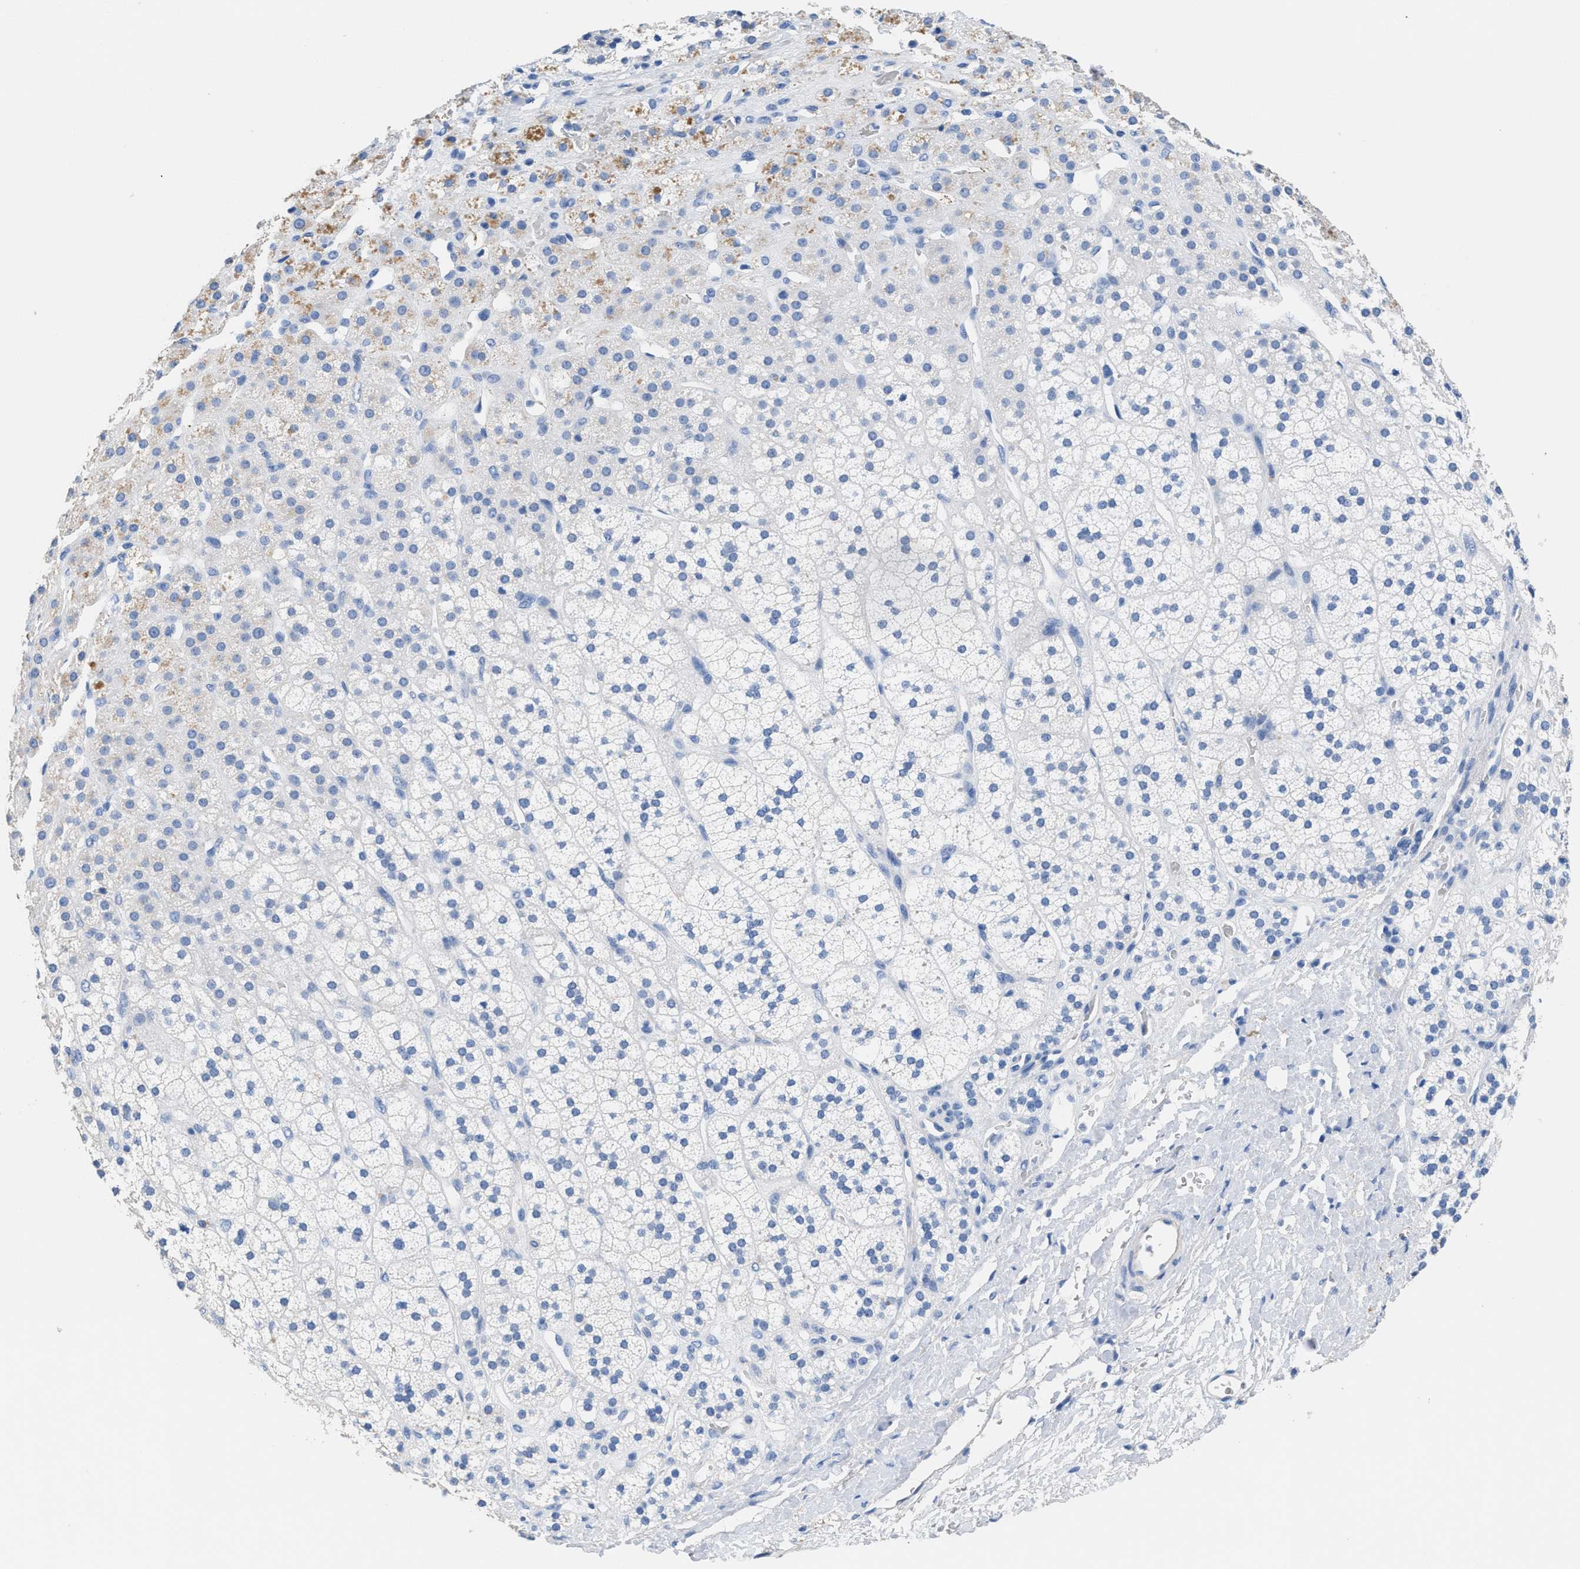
{"staining": {"intensity": "weak", "quantity": "<25%", "location": "cytoplasmic/membranous"}, "tissue": "adrenal gland", "cell_type": "Glandular cells", "image_type": "normal", "snomed": [{"axis": "morphology", "description": "Normal tissue, NOS"}, {"axis": "topography", "description": "Adrenal gland"}], "caption": "Human adrenal gland stained for a protein using immunohistochemistry (IHC) exhibits no staining in glandular cells.", "gene": "SLFN13", "patient": {"sex": "male", "age": 56}}